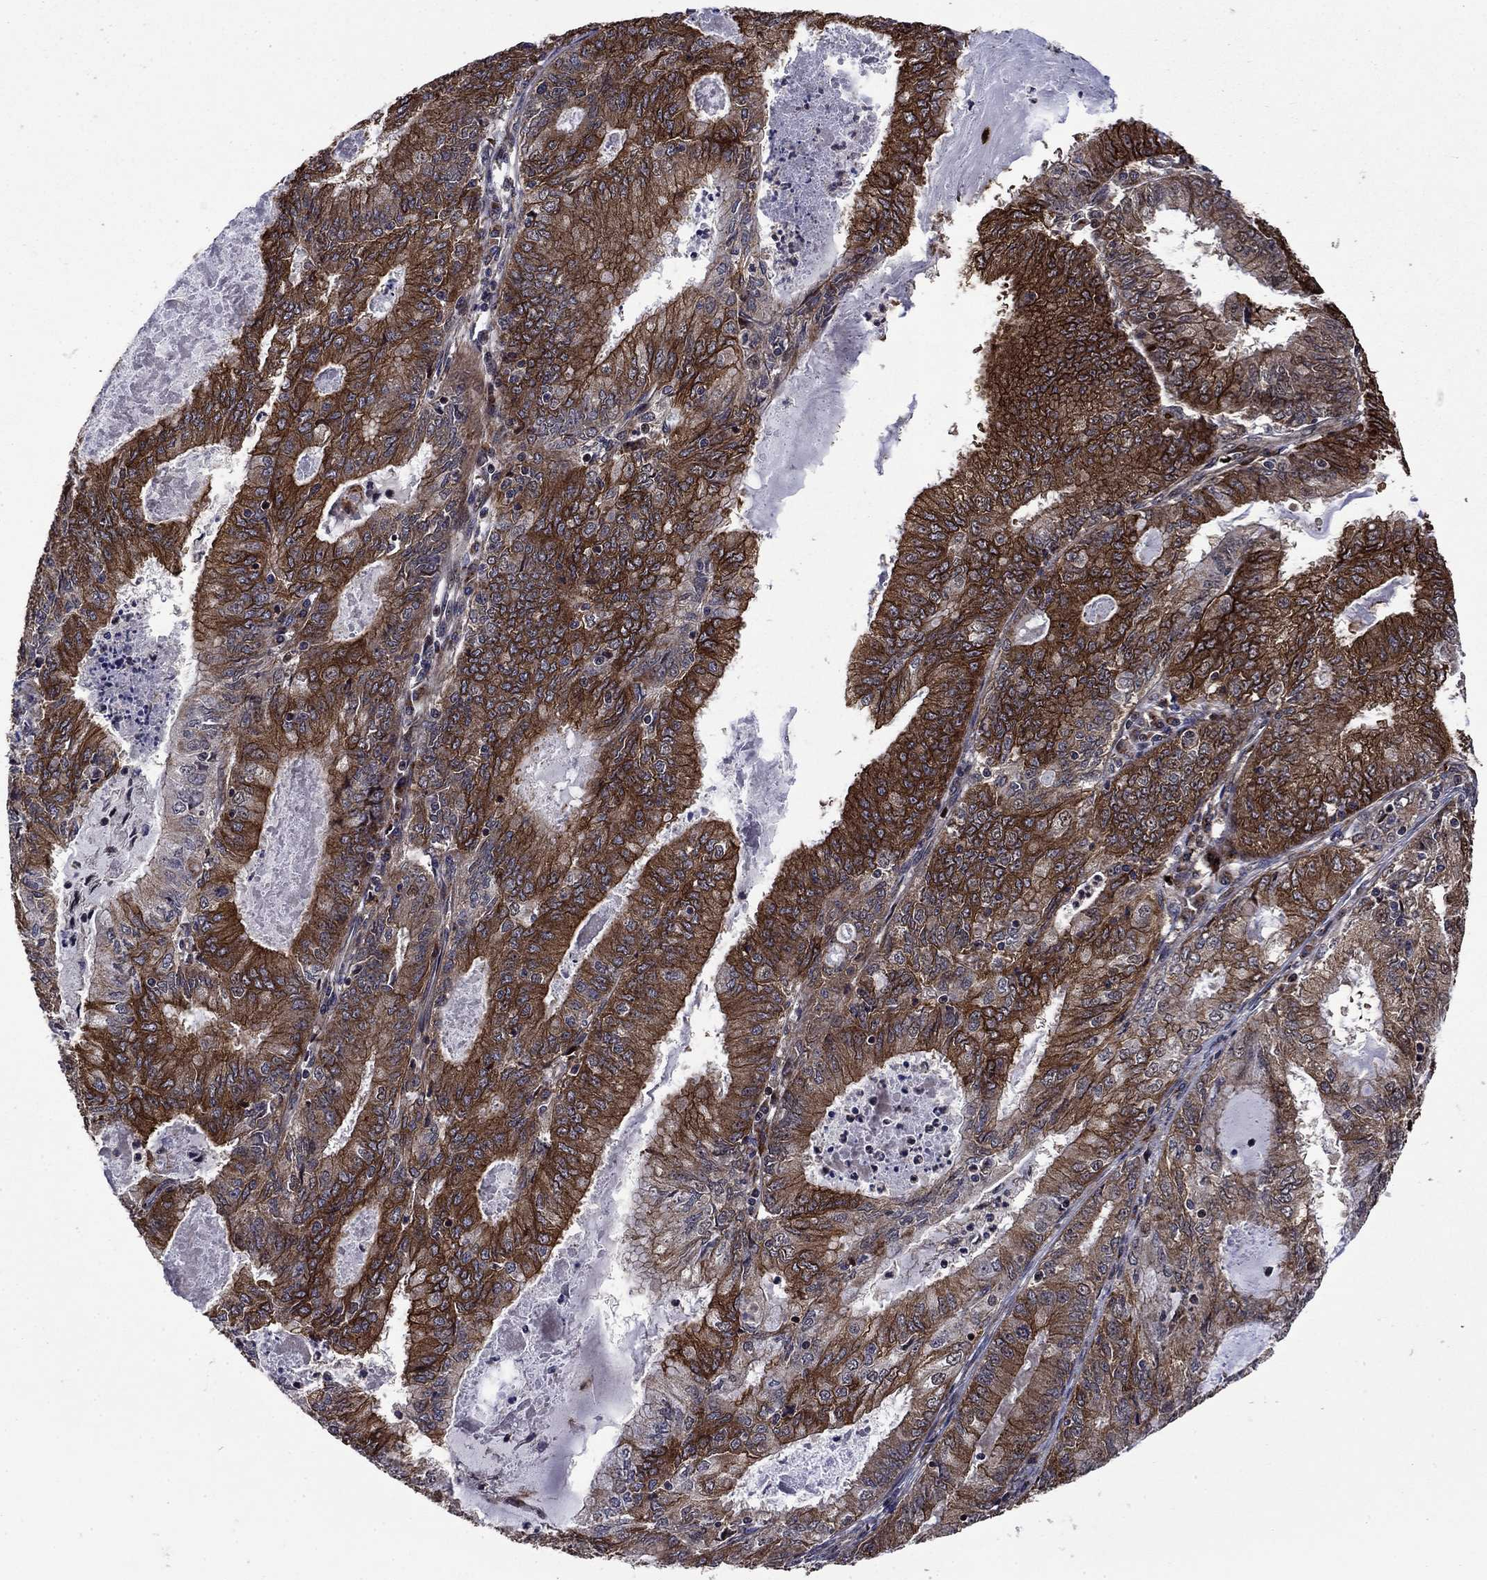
{"staining": {"intensity": "strong", "quantity": "25%-75%", "location": "cytoplasmic/membranous"}, "tissue": "endometrial cancer", "cell_type": "Tumor cells", "image_type": "cancer", "snomed": [{"axis": "morphology", "description": "Adenocarcinoma, NOS"}, {"axis": "topography", "description": "Endometrium"}], "caption": "Adenocarcinoma (endometrial) stained with immunohistochemistry (IHC) demonstrates strong cytoplasmic/membranous positivity in about 25%-75% of tumor cells. Using DAB (brown) and hematoxylin (blue) stains, captured at high magnification using brightfield microscopy.", "gene": "AGTPBP1", "patient": {"sex": "female", "age": 57}}